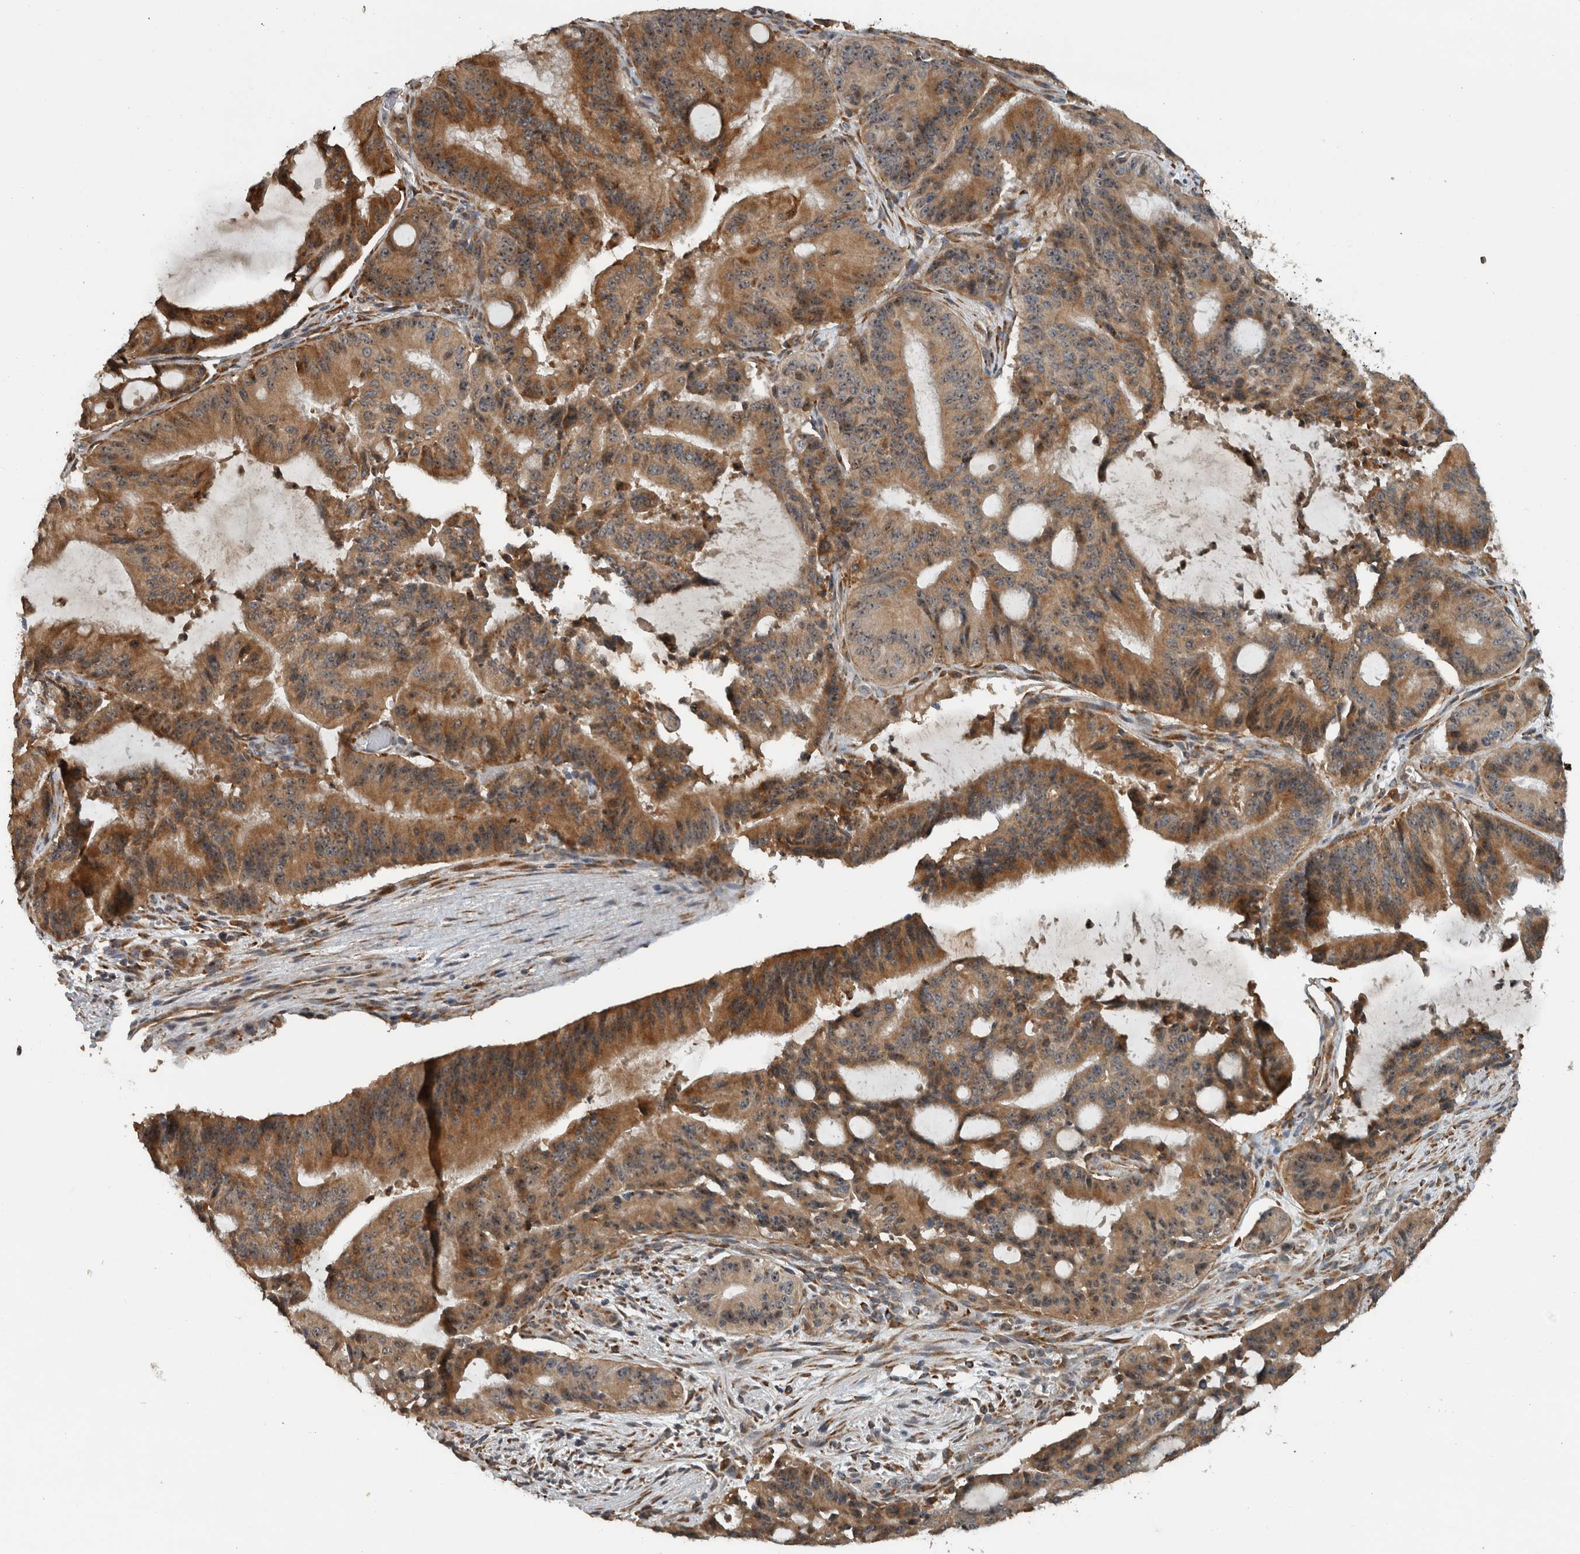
{"staining": {"intensity": "moderate", "quantity": ">75%", "location": "cytoplasmic/membranous"}, "tissue": "liver cancer", "cell_type": "Tumor cells", "image_type": "cancer", "snomed": [{"axis": "morphology", "description": "Normal tissue, NOS"}, {"axis": "morphology", "description": "Cholangiocarcinoma"}, {"axis": "topography", "description": "Liver"}, {"axis": "topography", "description": "Peripheral nerve tissue"}], "caption": "Liver cancer stained for a protein reveals moderate cytoplasmic/membranous positivity in tumor cells.", "gene": "GPR137B", "patient": {"sex": "female", "age": 73}}